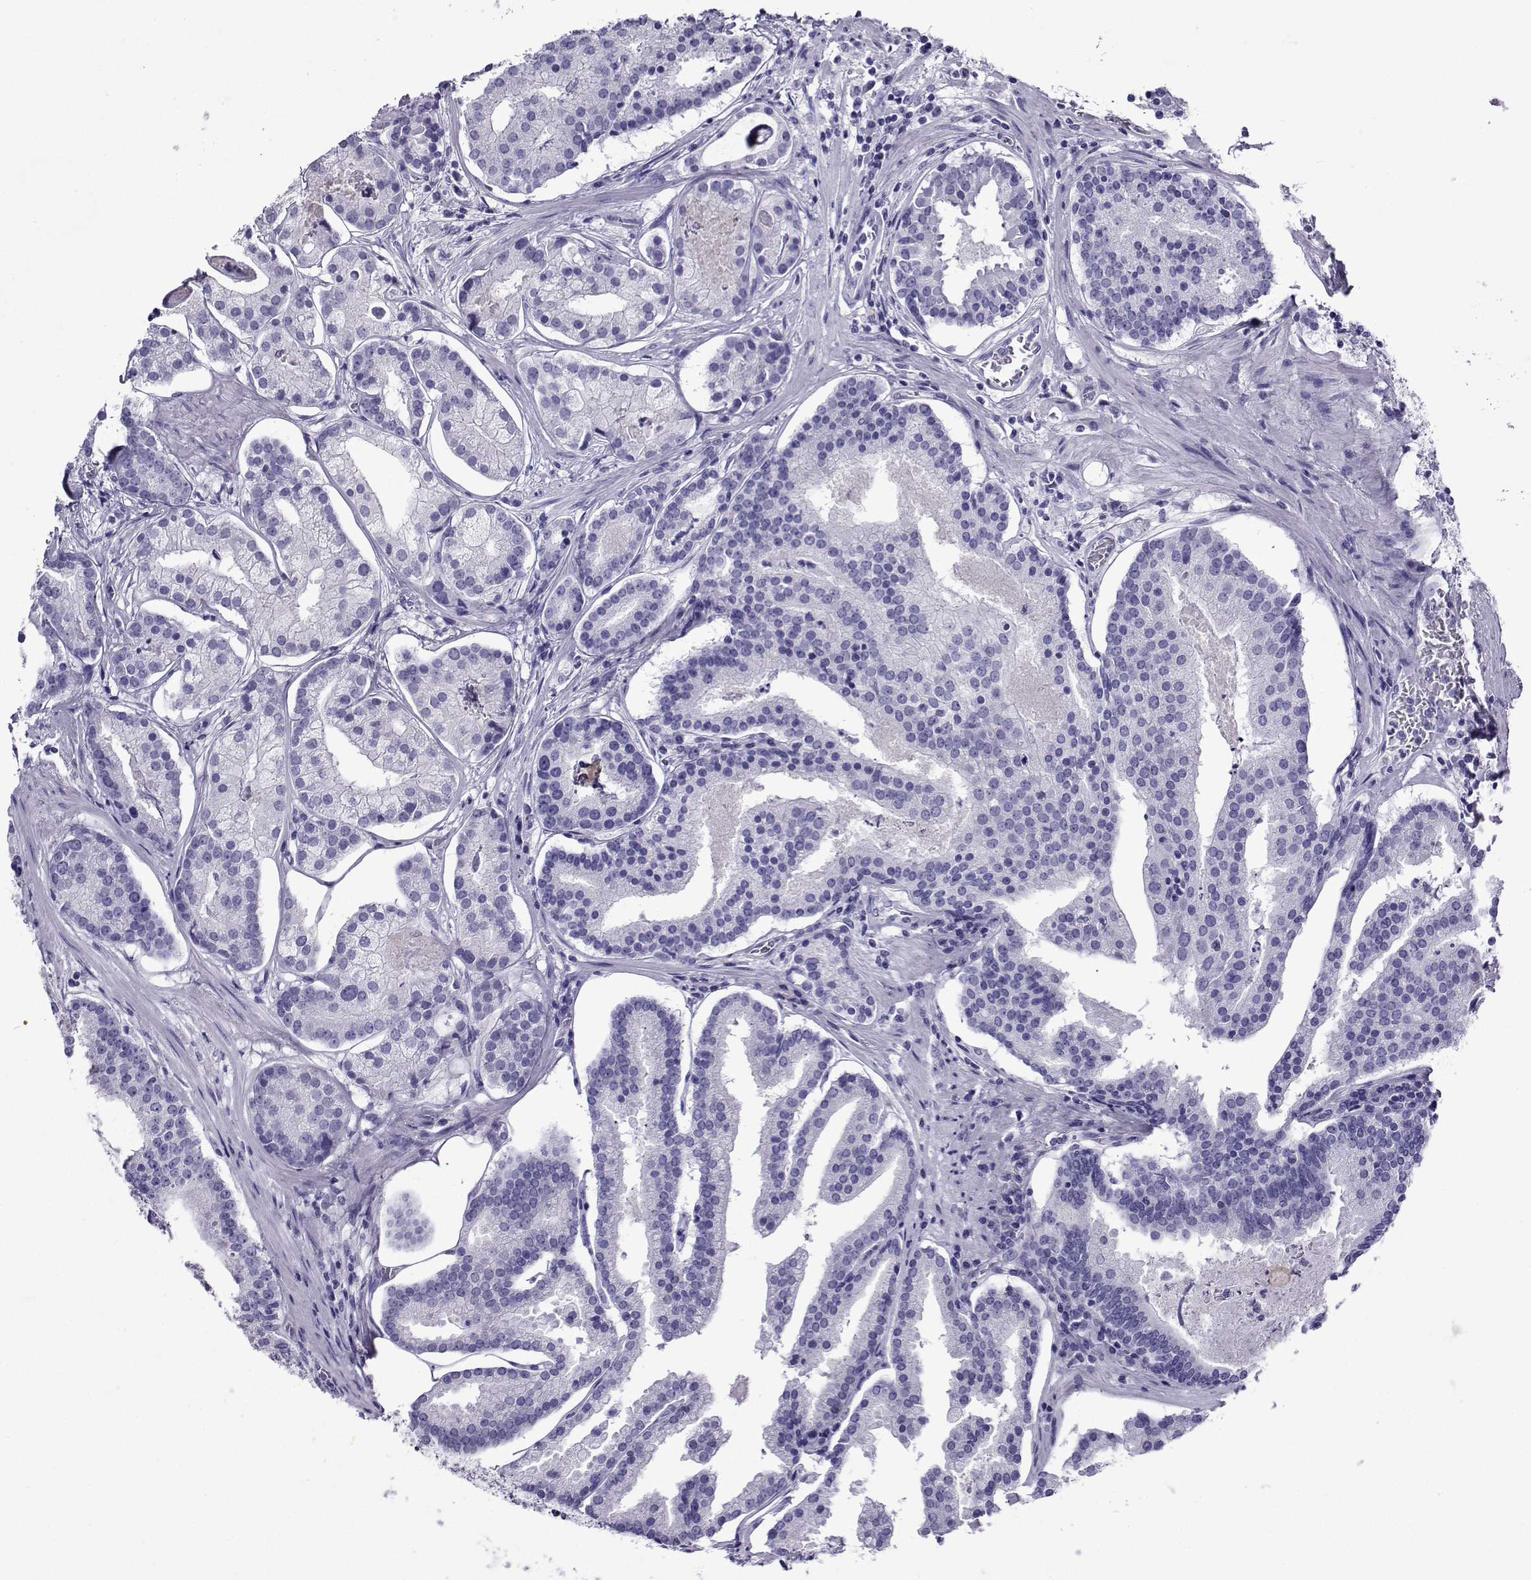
{"staining": {"intensity": "negative", "quantity": "none", "location": "none"}, "tissue": "prostate cancer", "cell_type": "Tumor cells", "image_type": "cancer", "snomed": [{"axis": "morphology", "description": "Adenocarcinoma, NOS"}, {"axis": "topography", "description": "Prostate and seminal vesicle, NOS"}, {"axis": "topography", "description": "Prostate"}], "caption": "Immunohistochemical staining of human prostate adenocarcinoma exhibits no significant staining in tumor cells.", "gene": "CRYBB1", "patient": {"sex": "male", "age": 44}}